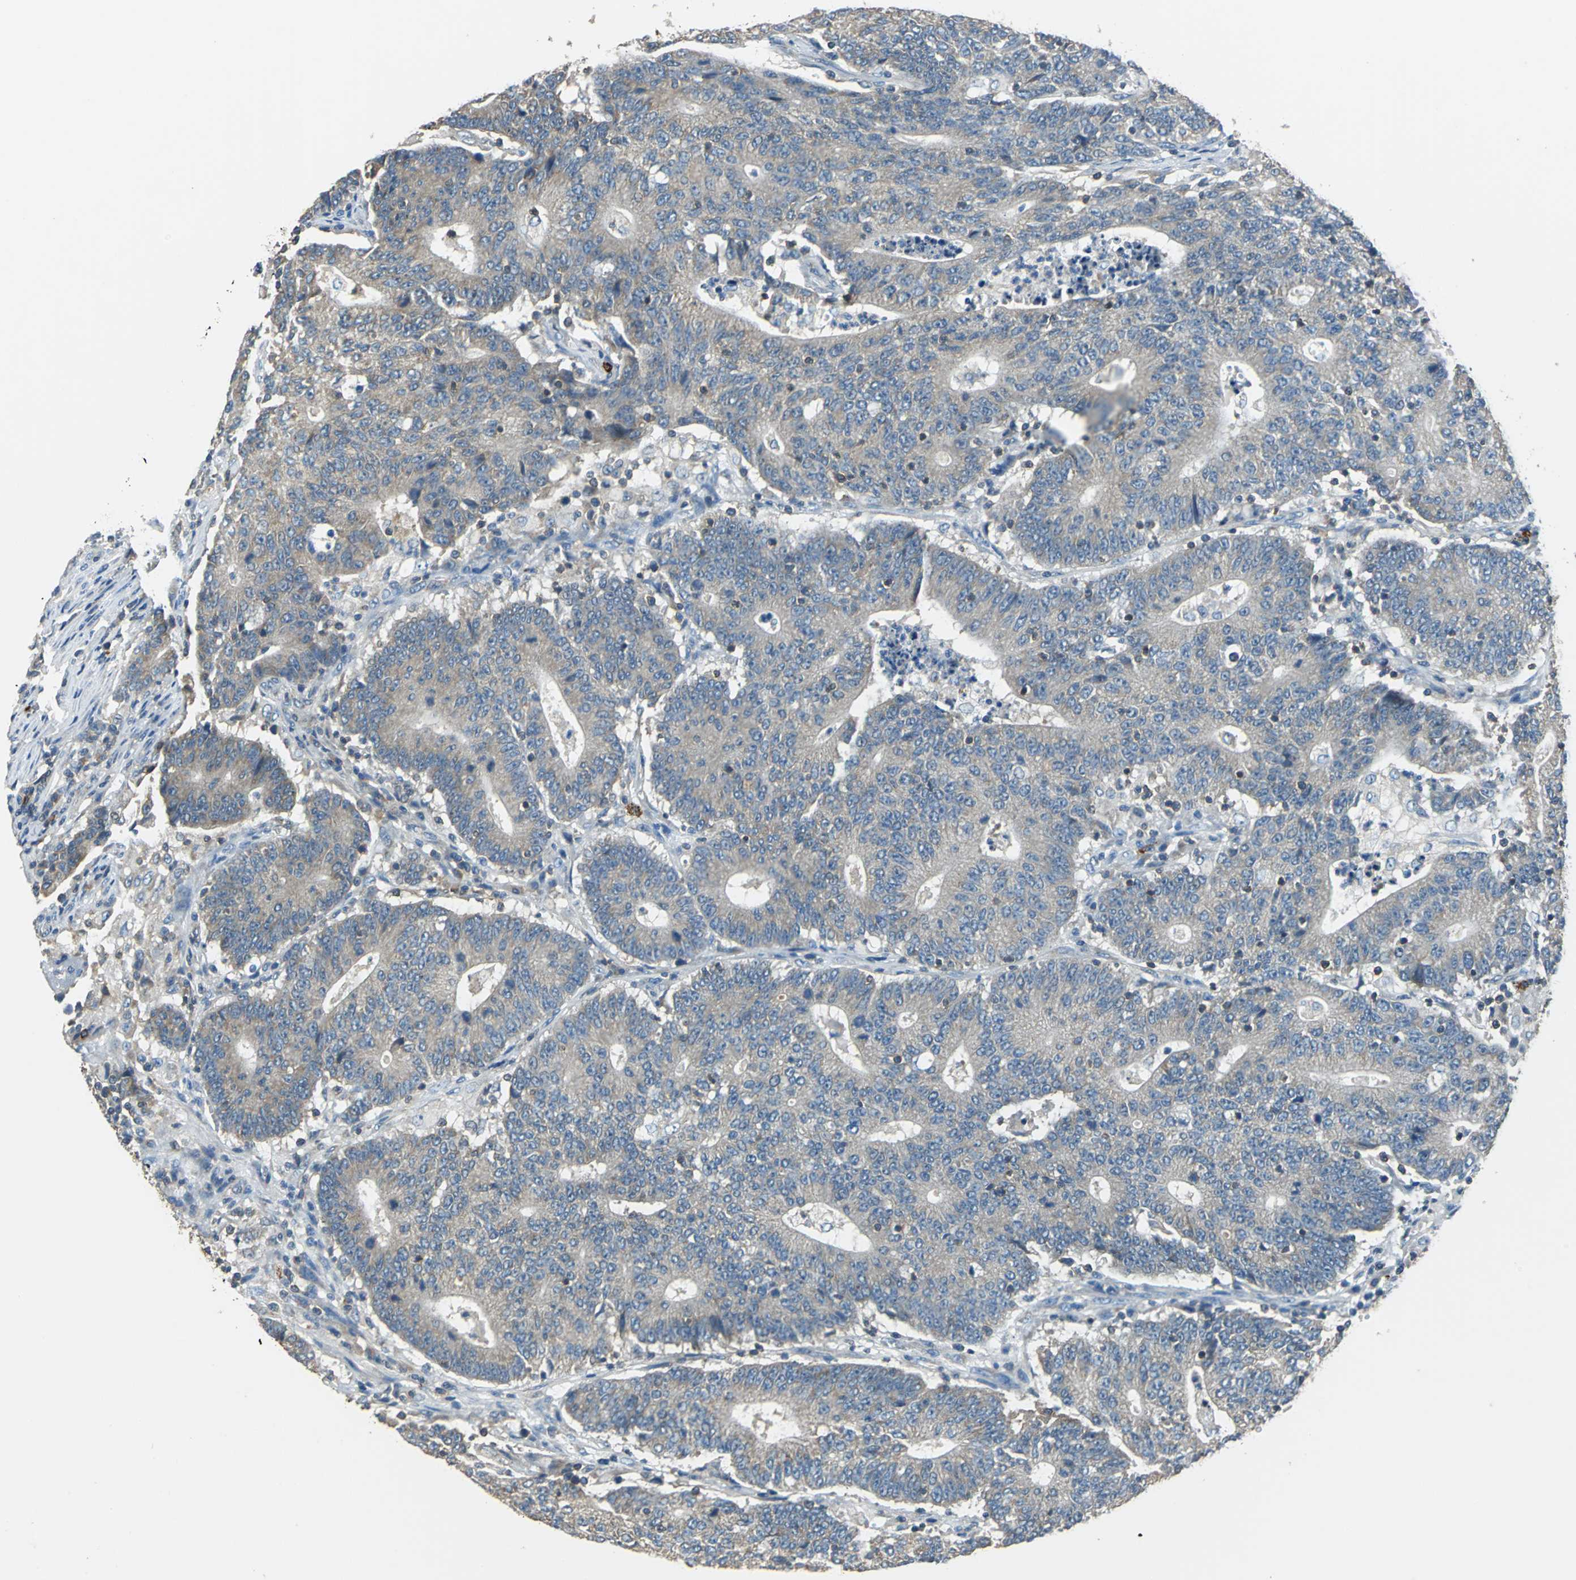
{"staining": {"intensity": "weak", "quantity": ">75%", "location": "cytoplasmic/membranous"}, "tissue": "colorectal cancer", "cell_type": "Tumor cells", "image_type": "cancer", "snomed": [{"axis": "morphology", "description": "Normal tissue, NOS"}, {"axis": "morphology", "description": "Adenocarcinoma, NOS"}, {"axis": "topography", "description": "Colon"}], "caption": "A histopathology image of human colorectal adenocarcinoma stained for a protein exhibits weak cytoplasmic/membranous brown staining in tumor cells. The protein is shown in brown color, while the nuclei are stained blue.", "gene": "CPA3", "patient": {"sex": "female", "age": 75}}